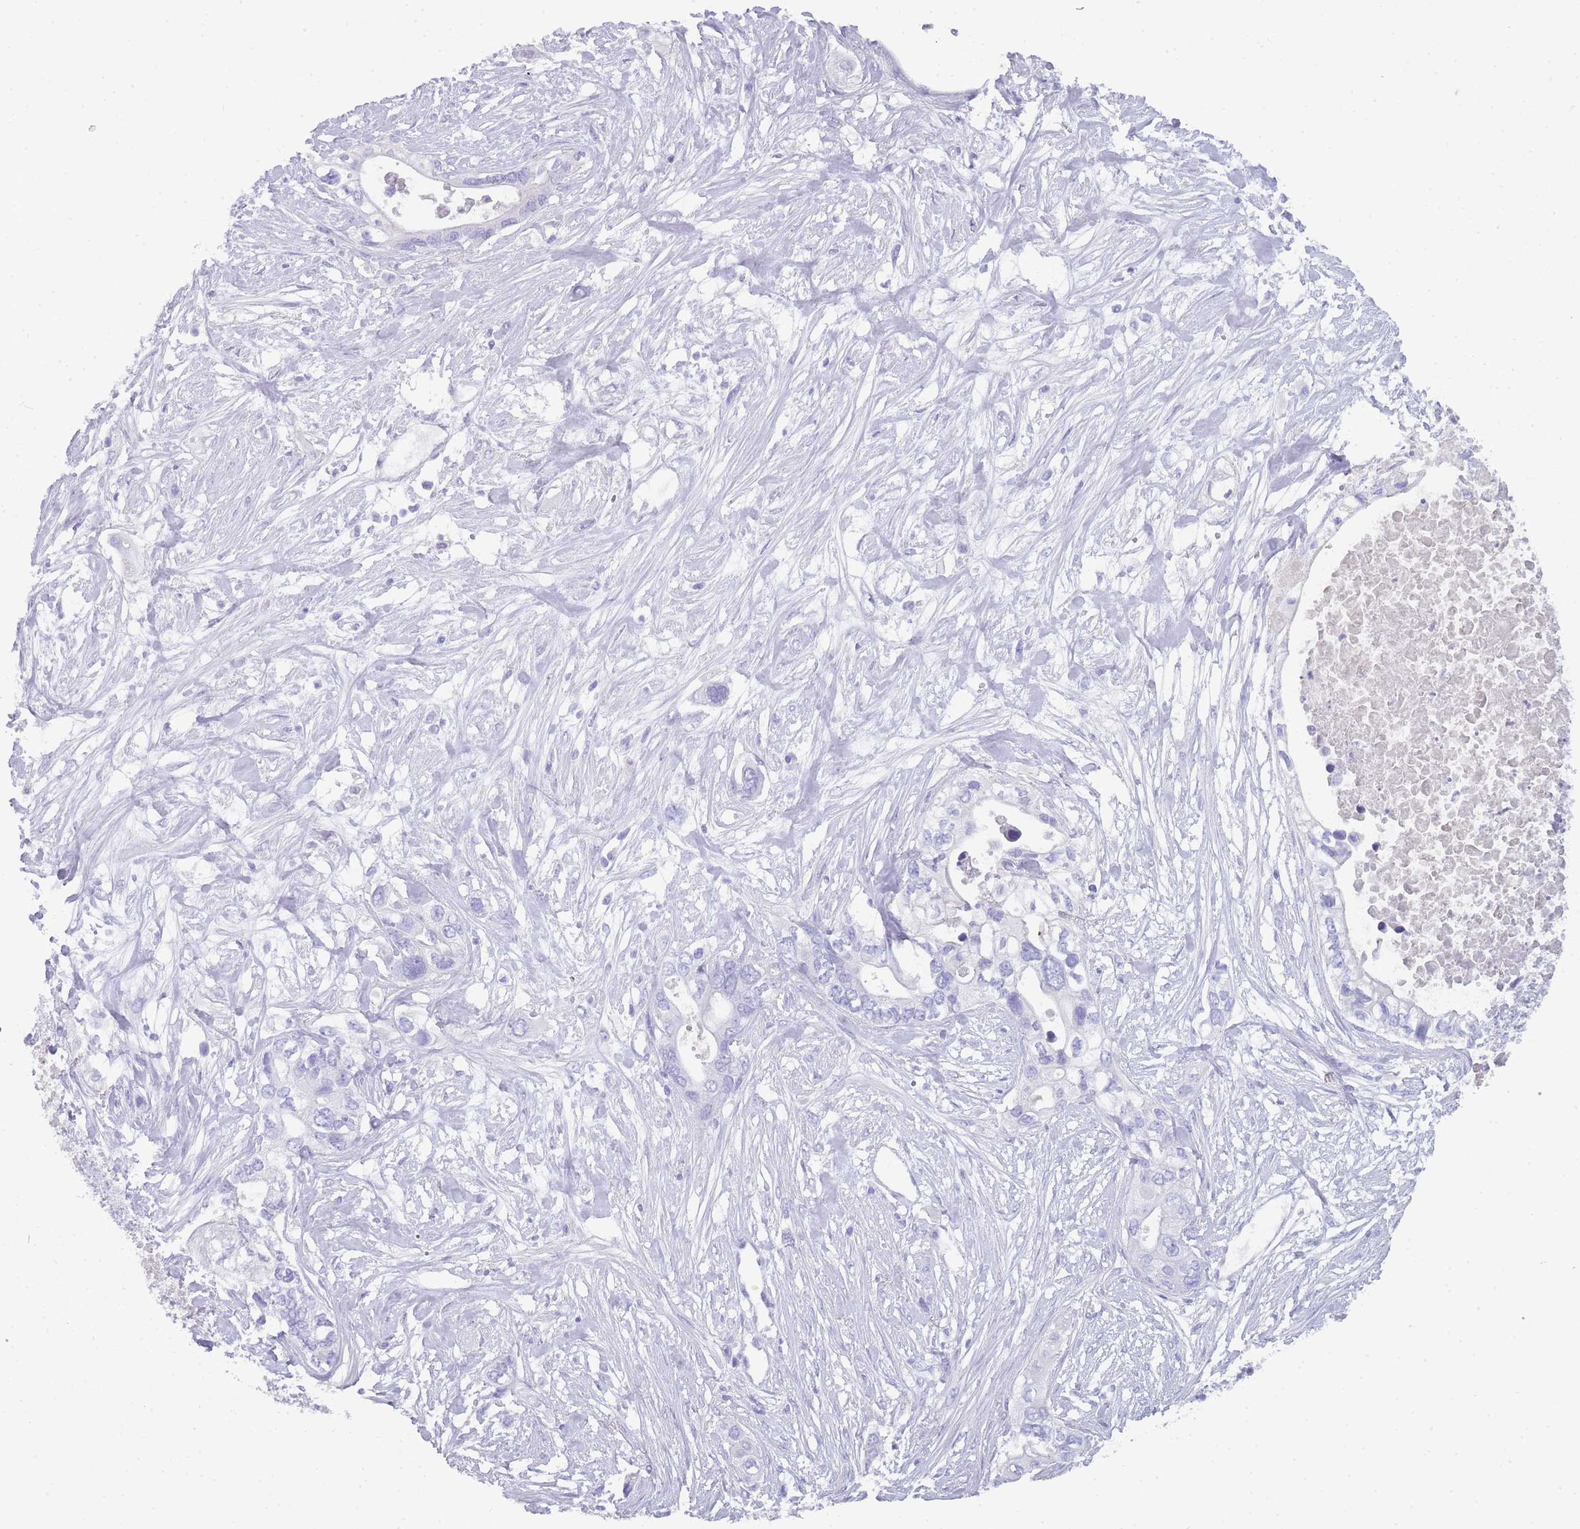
{"staining": {"intensity": "negative", "quantity": "none", "location": "none"}, "tissue": "pancreatic cancer", "cell_type": "Tumor cells", "image_type": "cancer", "snomed": [{"axis": "morphology", "description": "Adenocarcinoma, NOS"}, {"axis": "topography", "description": "Pancreas"}], "caption": "Pancreatic cancer (adenocarcinoma) was stained to show a protein in brown. There is no significant expression in tumor cells.", "gene": "TCP11", "patient": {"sex": "female", "age": 63}}